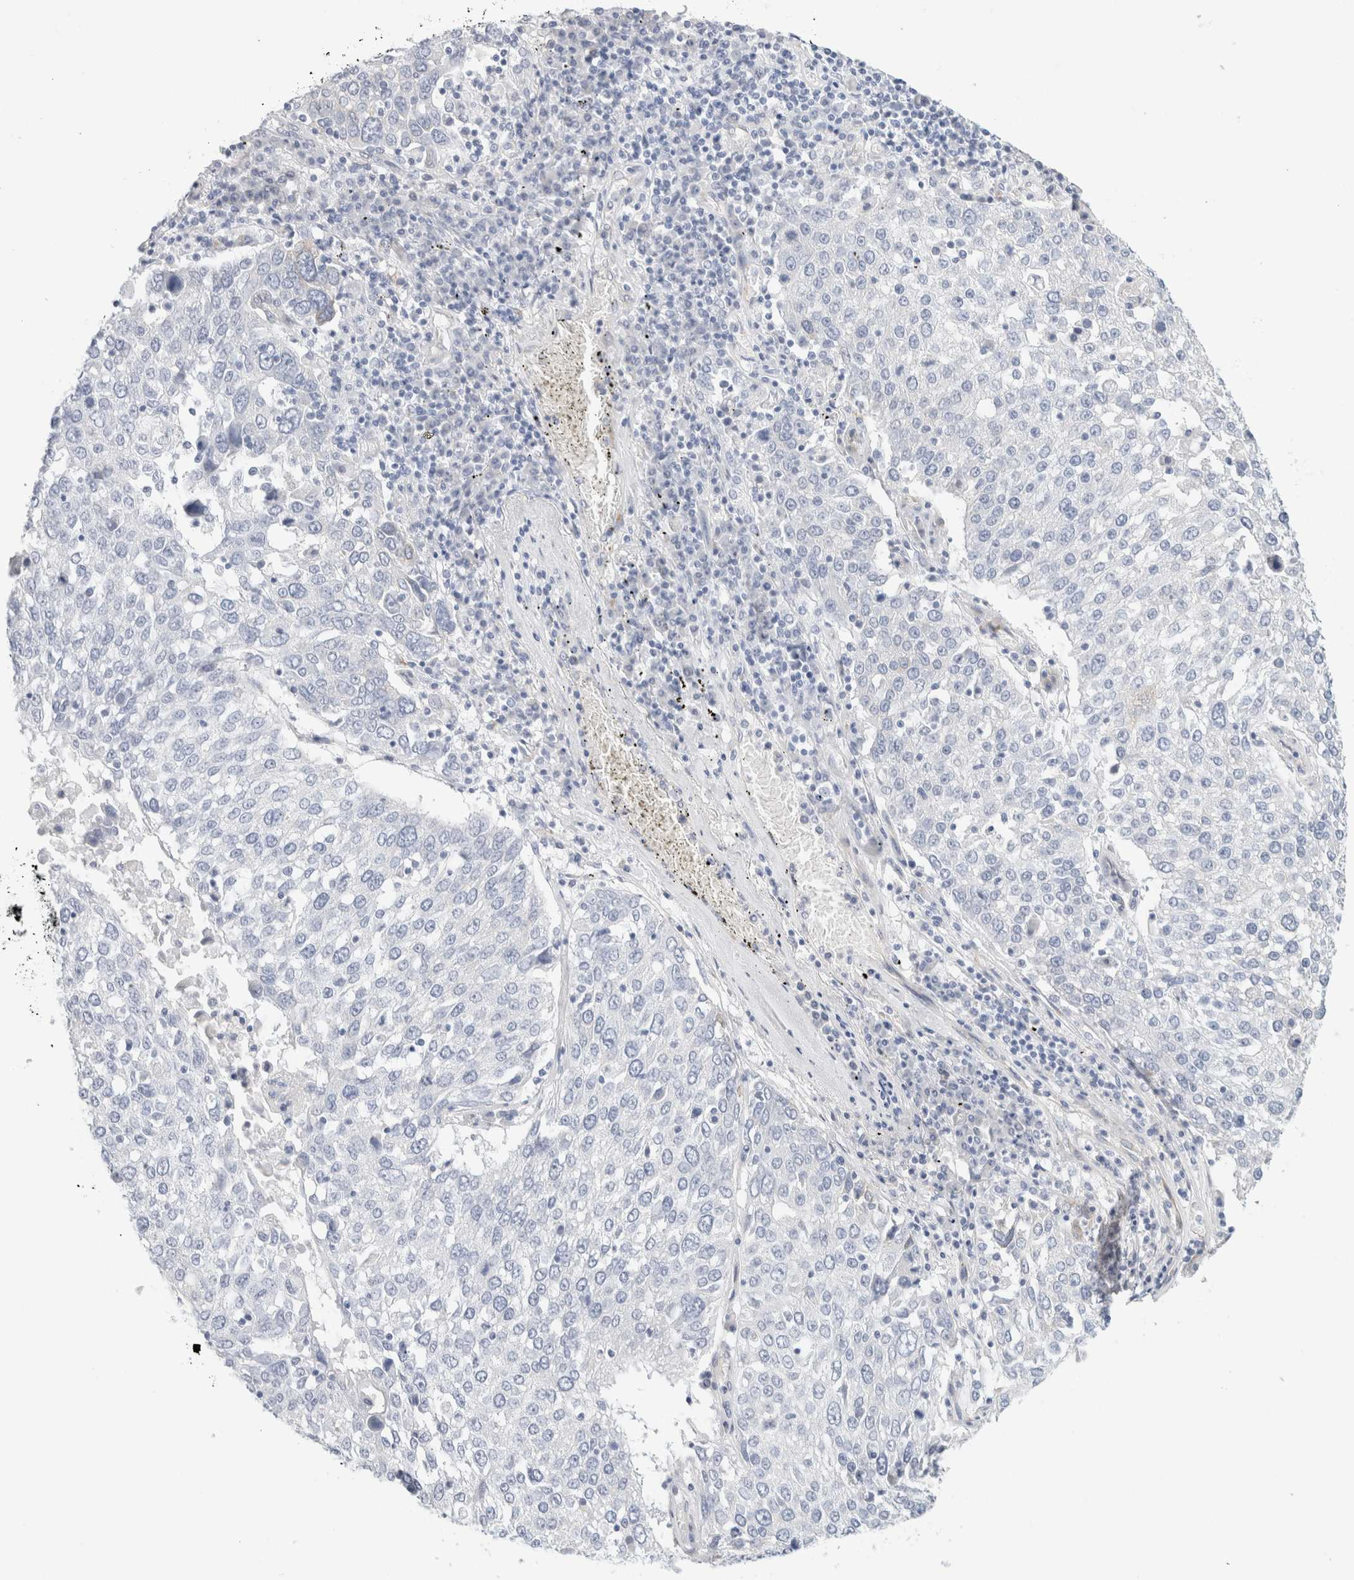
{"staining": {"intensity": "negative", "quantity": "none", "location": "none"}, "tissue": "lung cancer", "cell_type": "Tumor cells", "image_type": "cancer", "snomed": [{"axis": "morphology", "description": "Squamous cell carcinoma, NOS"}, {"axis": "topography", "description": "Lung"}], "caption": "A photomicrograph of human squamous cell carcinoma (lung) is negative for staining in tumor cells.", "gene": "RTN4", "patient": {"sex": "male", "age": 65}}